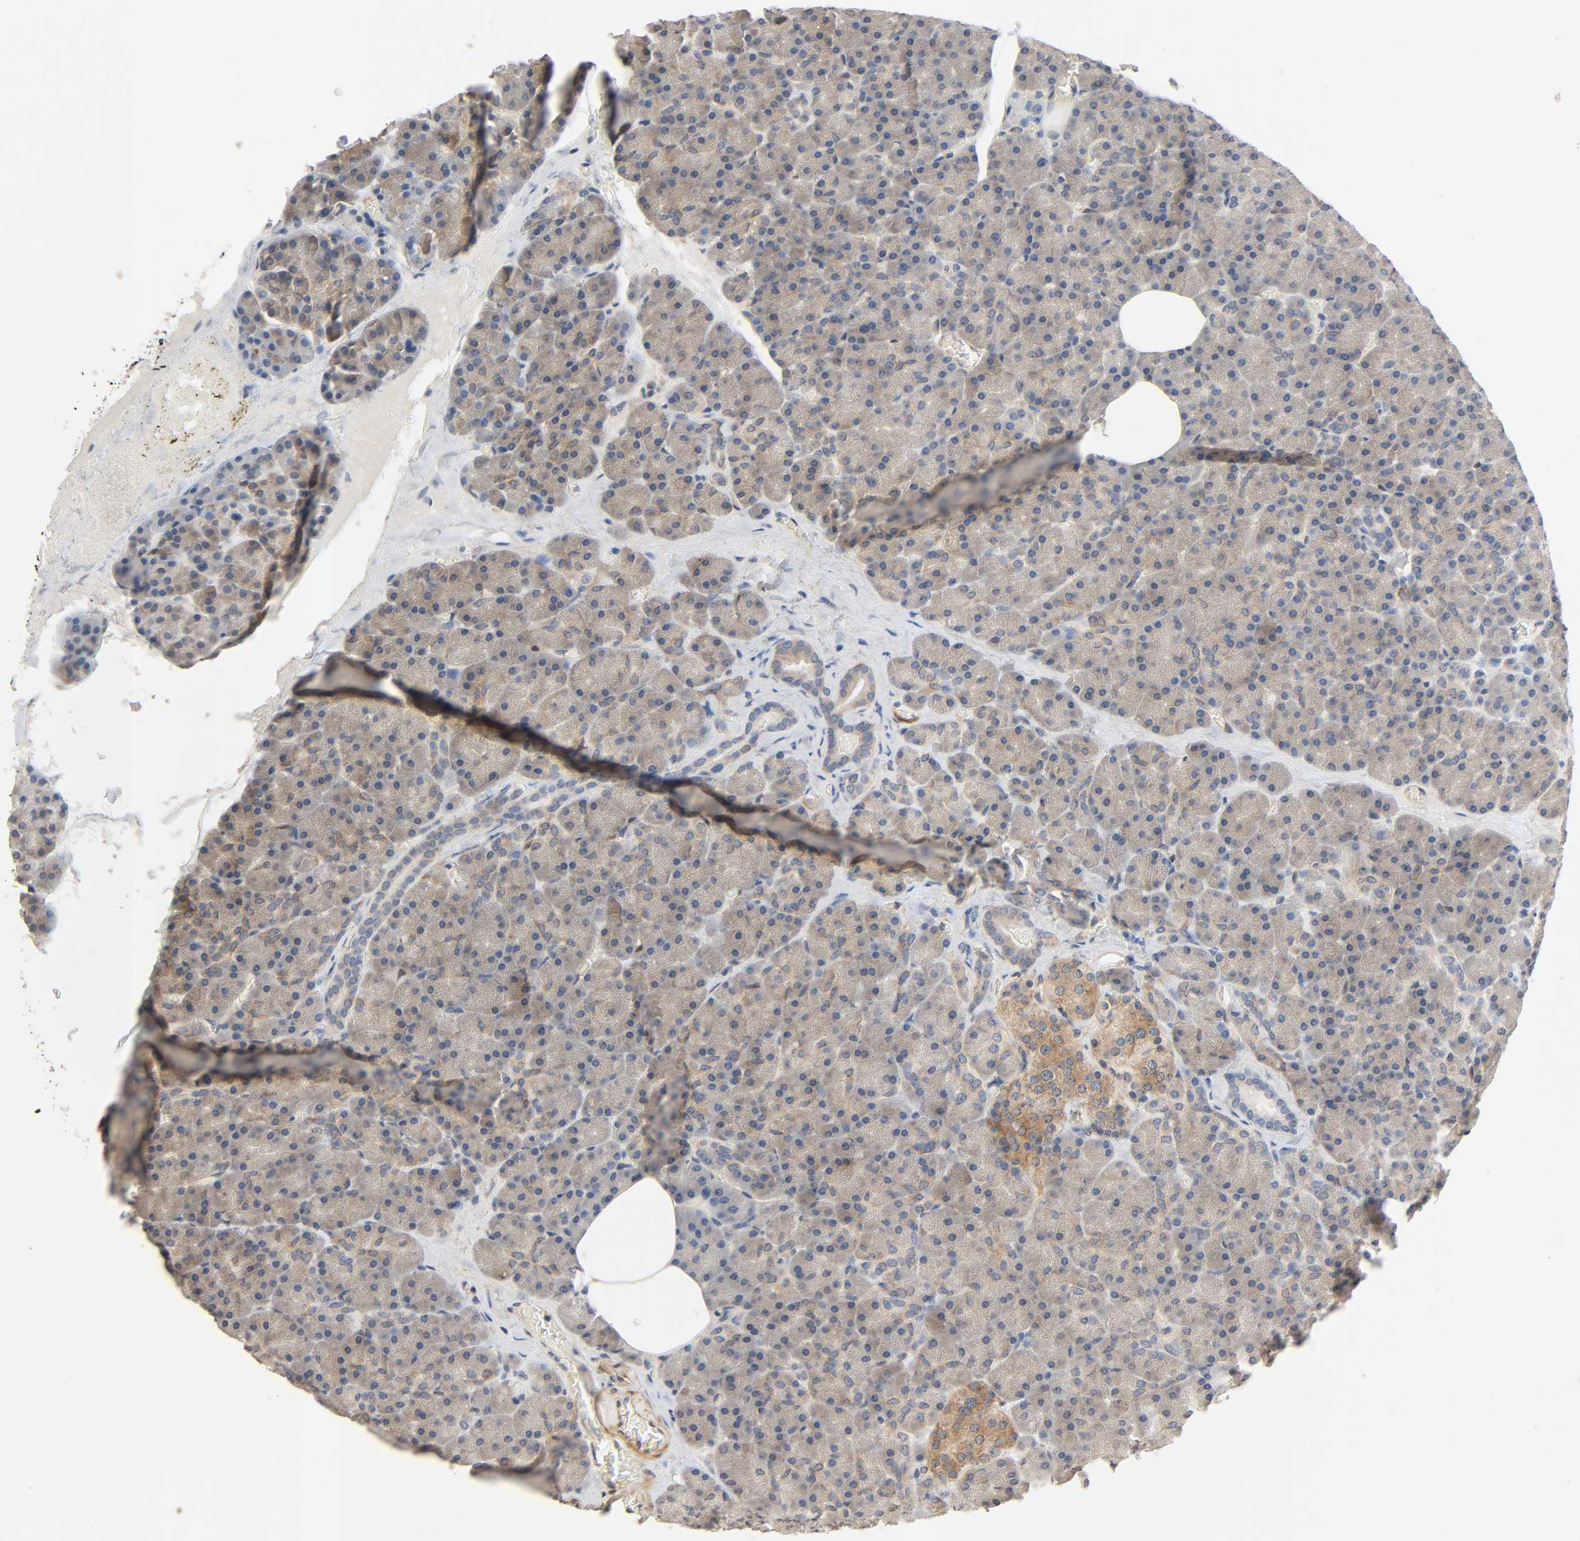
{"staining": {"intensity": "weak", "quantity": ">75%", "location": "cytoplasmic/membranous"}, "tissue": "pancreas", "cell_type": "Exocrine glandular cells", "image_type": "normal", "snomed": [{"axis": "morphology", "description": "Normal tissue, NOS"}, {"axis": "topography", "description": "Pancreas"}], "caption": "Immunohistochemical staining of normal pancreas reveals weak cytoplasmic/membranous protein expression in approximately >75% of exocrine glandular cells. The protein is shown in brown color, while the nuclei are stained blue.", "gene": "PTK2", "patient": {"sex": "female", "age": 35}}